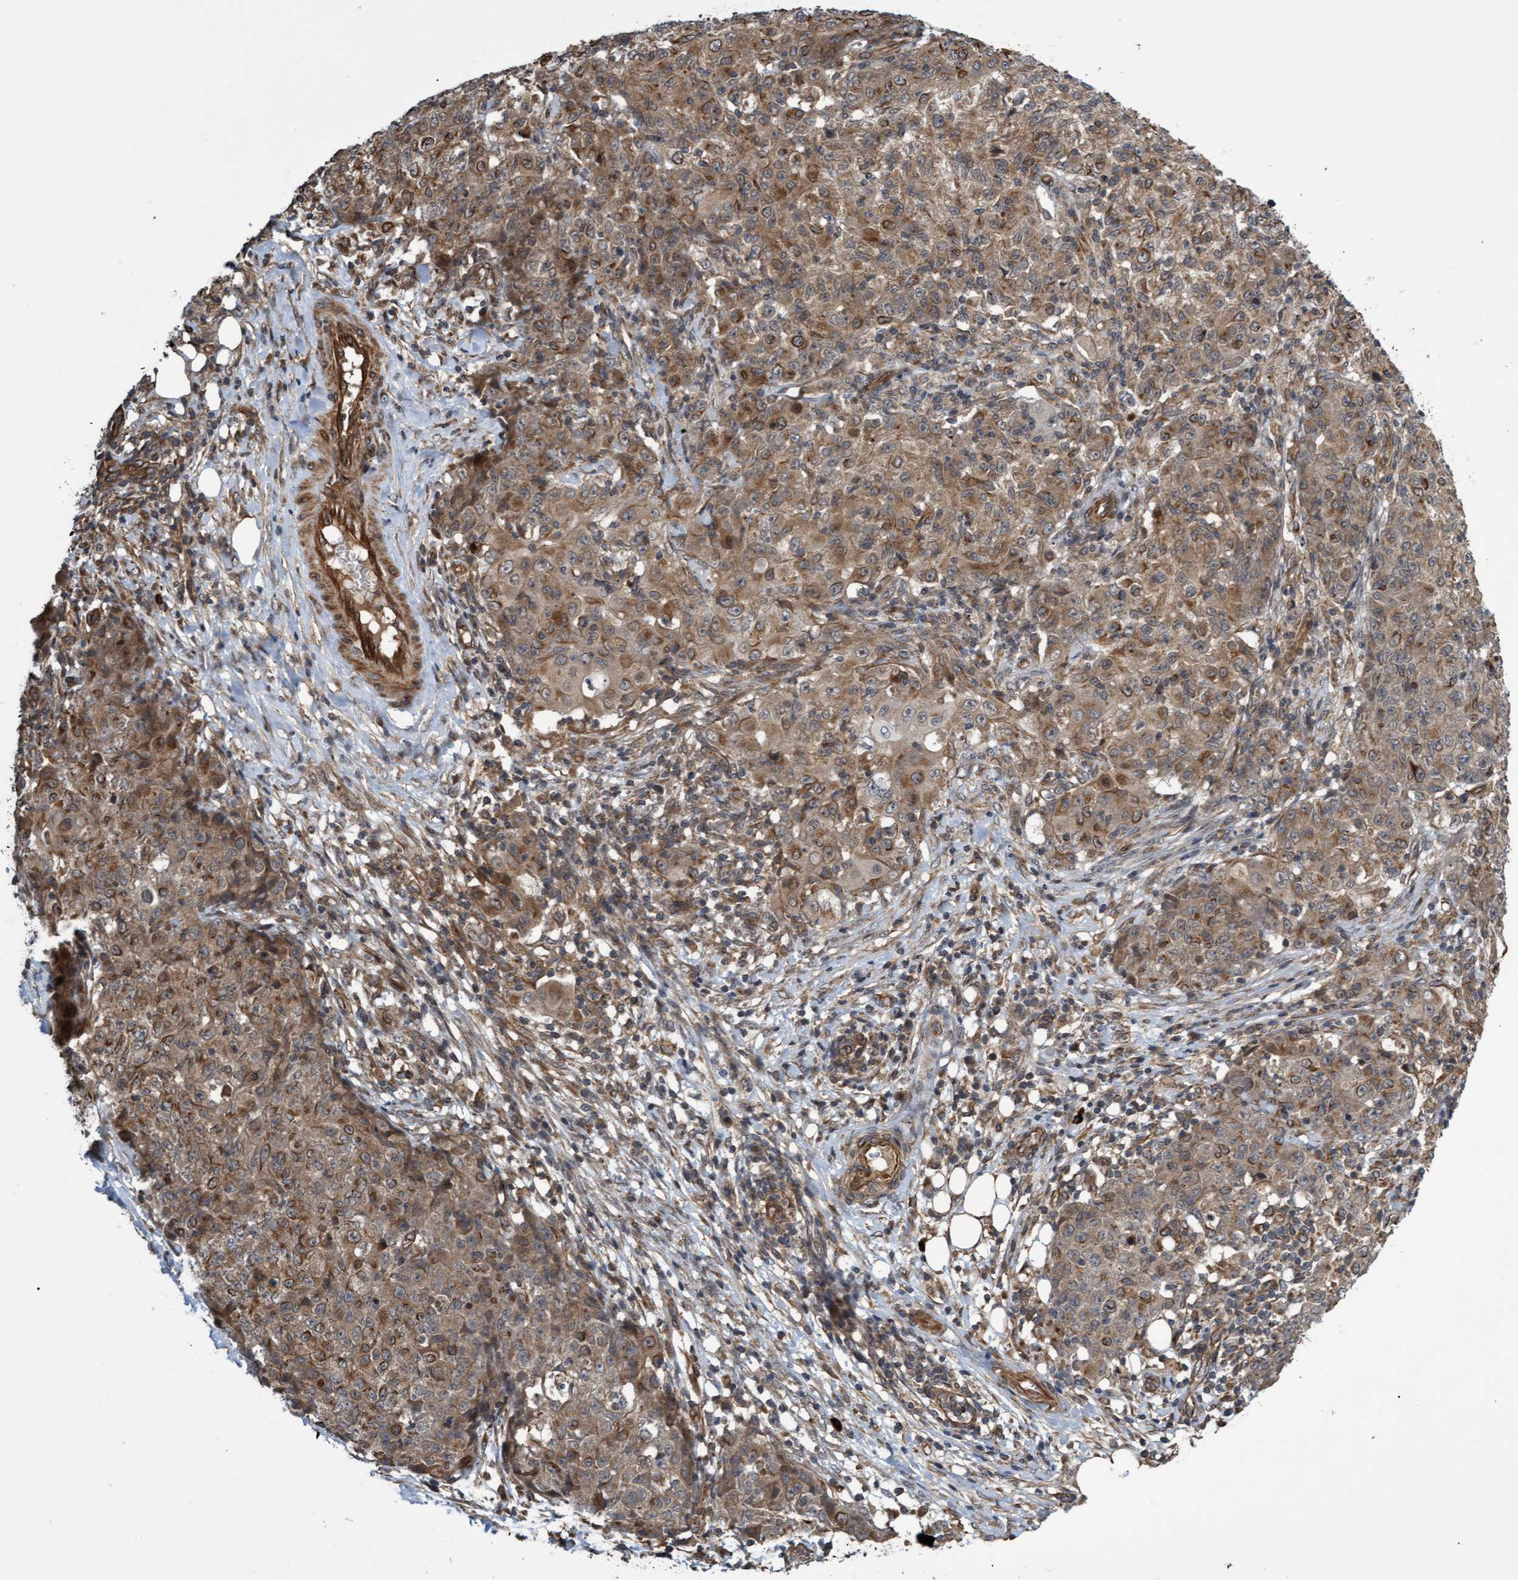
{"staining": {"intensity": "moderate", "quantity": ">75%", "location": "cytoplasmic/membranous"}, "tissue": "ovarian cancer", "cell_type": "Tumor cells", "image_type": "cancer", "snomed": [{"axis": "morphology", "description": "Carcinoma, endometroid"}, {"axis": "topography", "description": "Ovary"}], "caption": "Protein analysis of ovarian cancer tissue exhibits moderate cytoplasmic/membranous positivity in approximately >75% of tumor cells. (brown staining indicates protein expression, while blue staining denotes nuclei).", "gene": "TNFRSF10B", "patient": {"sex": "female", "age": 42}}